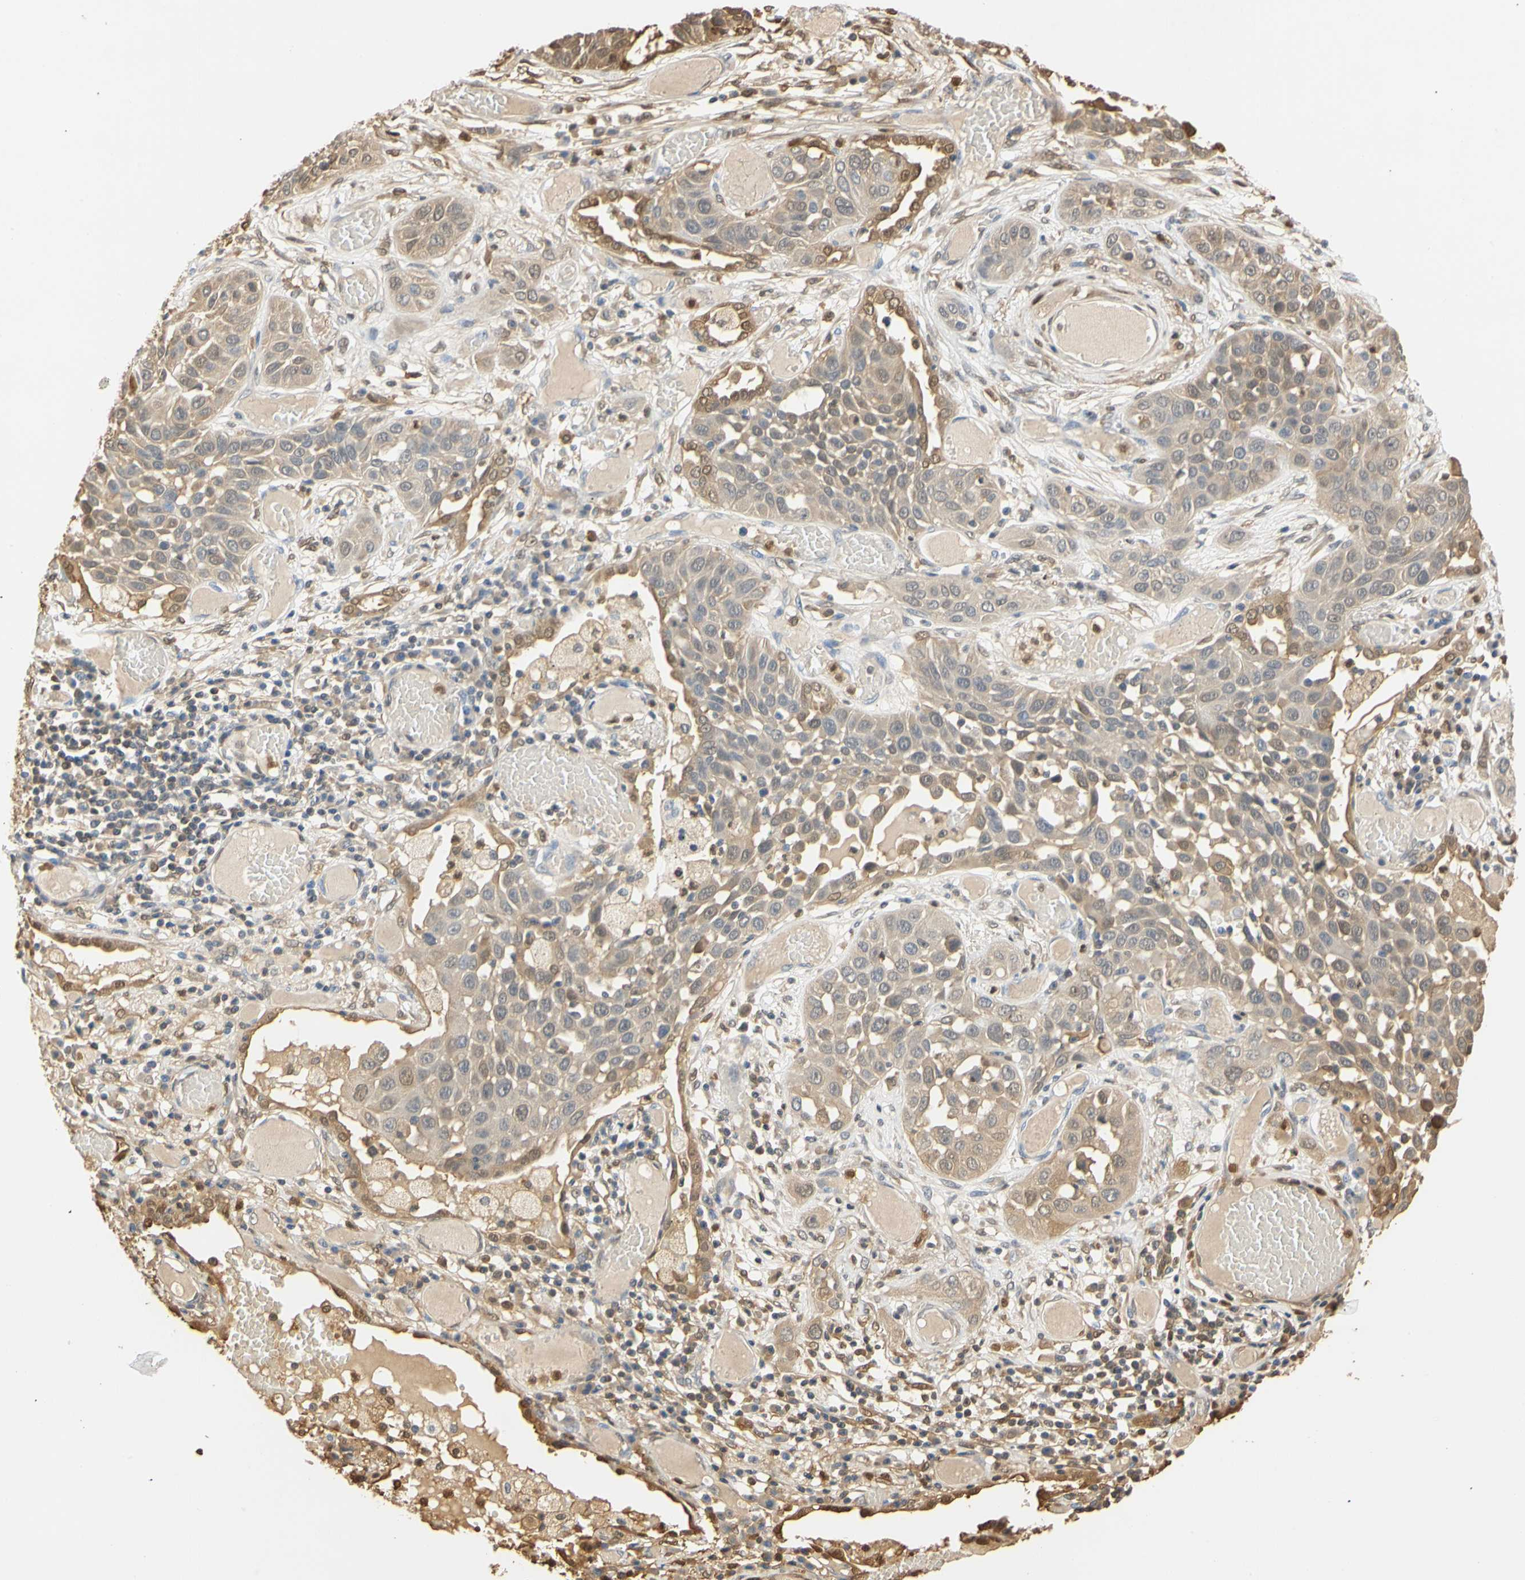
{"staining": {"intensity": "weak", "quantity": ">75%", "location": "cytoplasmic/membranous,nuclear"}, "tissue": "lung cancer", "cell_type": "Tumor cells", "image_type": "cancer", "snomed": [{"axis": "morphology", "description": "Squamous cell carcinoma, NOS"}, {"axis": "topography", "description": "Lung"}], "caption": "Immunohistochemistry micrograph of neoplastic tissue: lung squamous cell carcinoma stained using immunohistochemistry (IHC) exhibits low levels of weak protein expression localized specifically in the cytoplasmic/membranous and nuclear of tumor cells, appearing as a cytoplasmic/membranous and nuclear brown color.", "gene": "S100A6", "patient": {"sex": "male", "age": 71}}